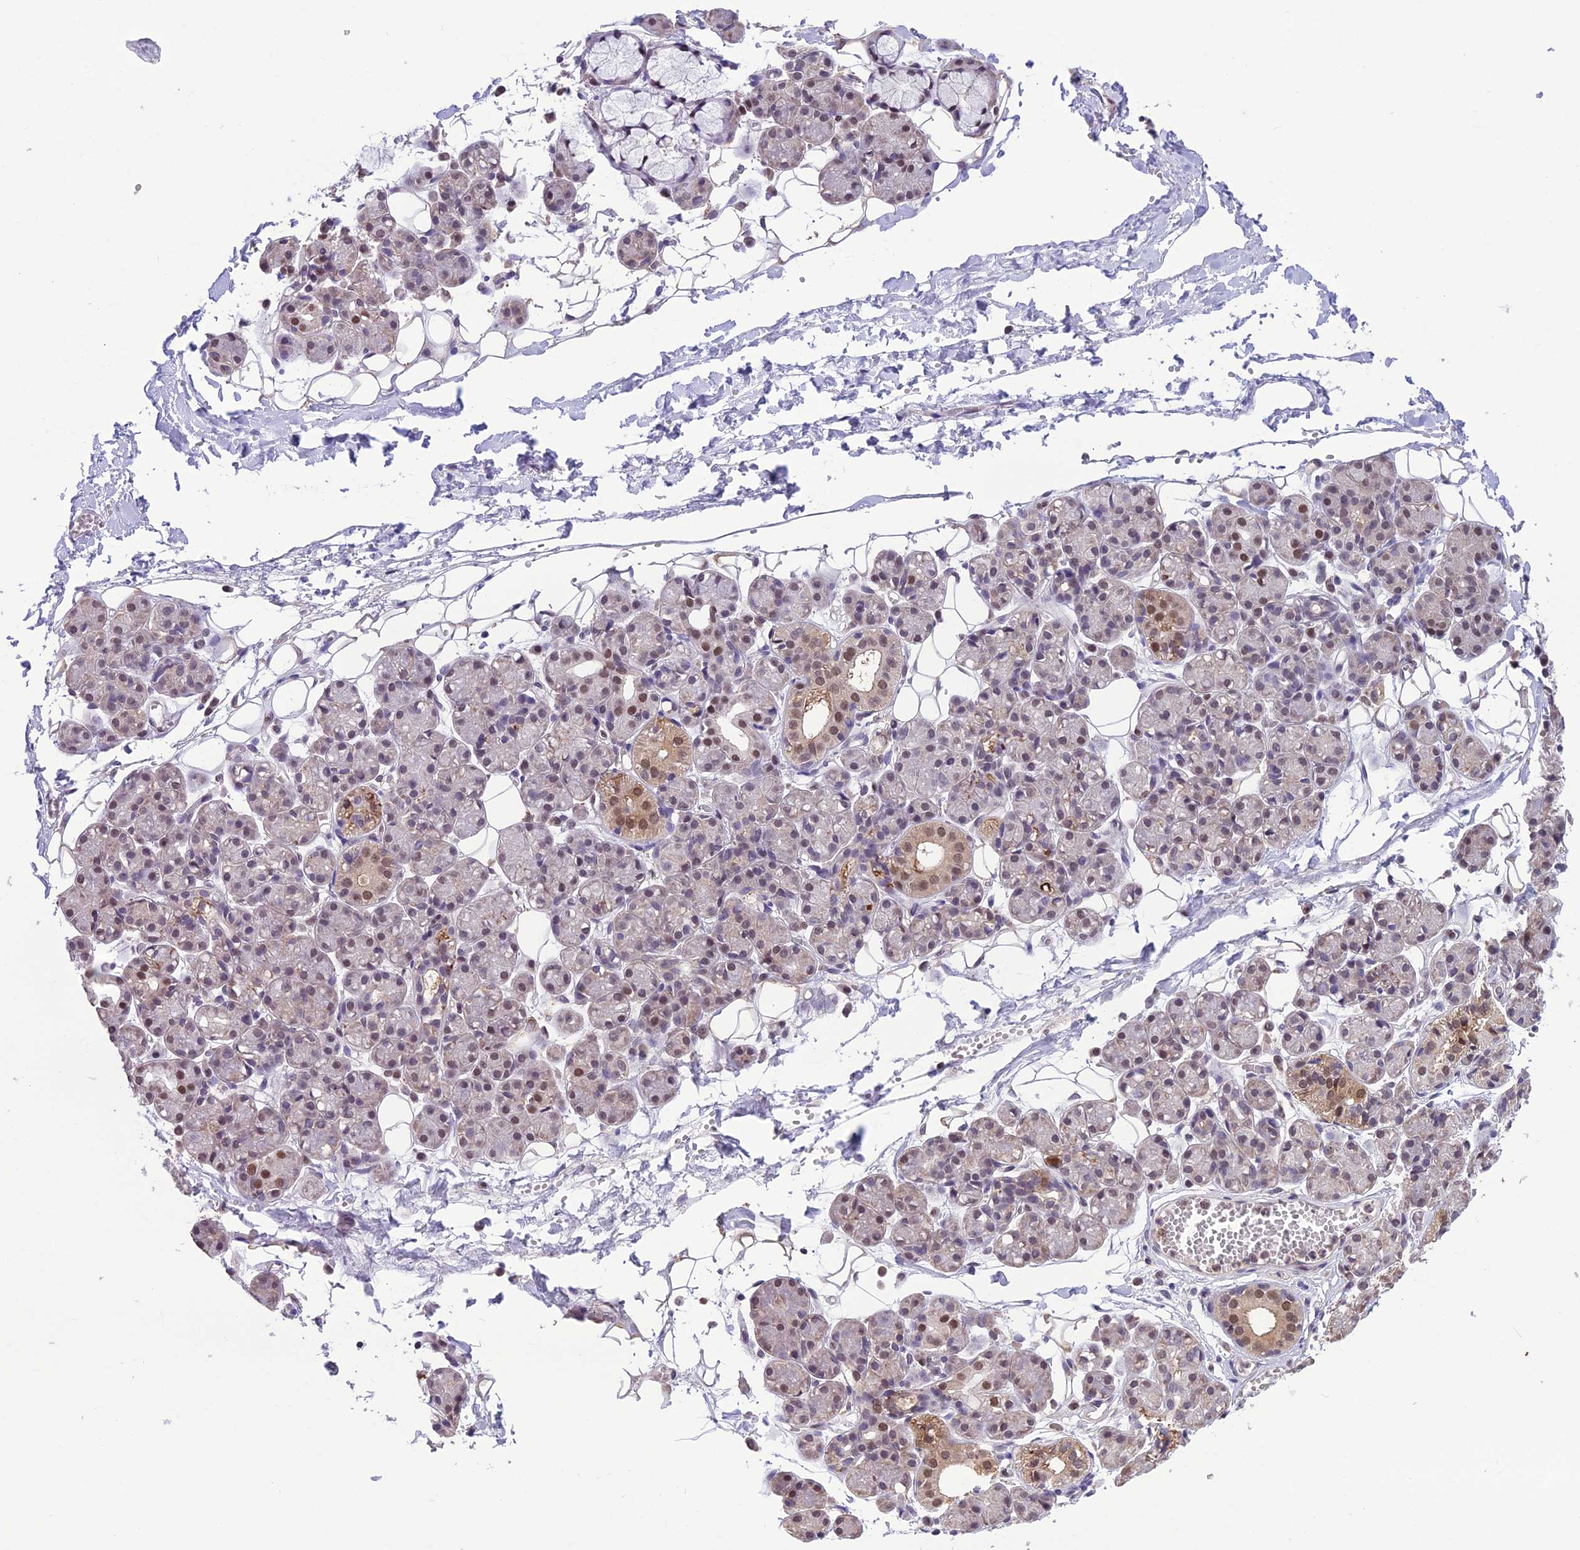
{"staining": {"intensity": "weak", "quantity": ">75%", "location": "cytoplasmic/membranous,nuclear"}, "tissue": "salivary gland", "cell_type": "Glandular cells", "image_type": "normal", "snomed": [{"axis": "morphology", "description": "Normal tissue, NOS"}, {"axis": "topography", "description": "Salivary gland"}], "caption": "An IHC photomicrograph of unremarkable tissue is shown. Protein staining in brown highlights weak cytoplasmic/membranous,nuclear positivity in salivary gland within glandular cells. The staining was performed using DAB (3,3'-diaminobenzidine) to visualize the protein expression in brown, while the nuclei were stained in blue with hematoxylin (Magnification: 20x).", "gene": "MIS12", "patient": {"sex": "male", "age": 63}}